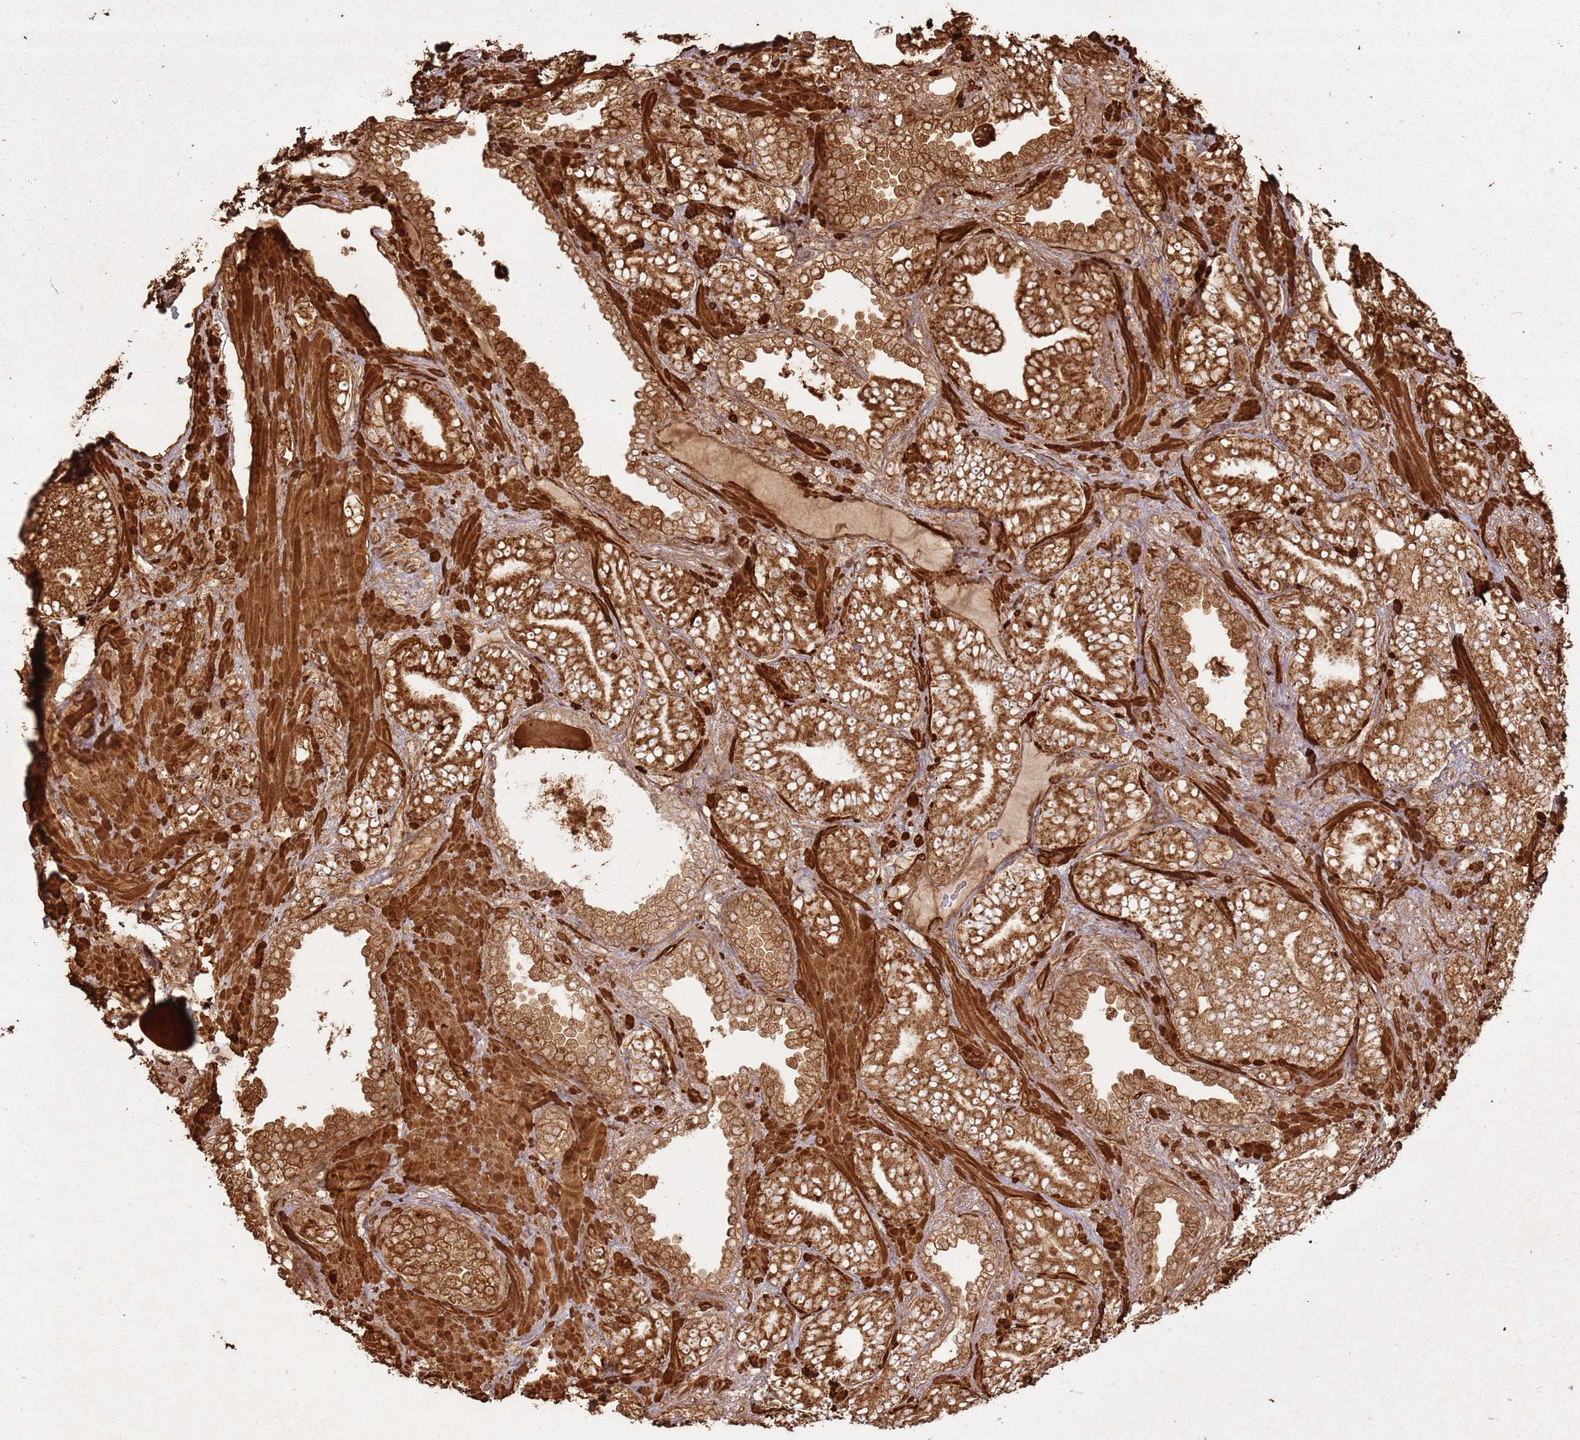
{"staining": {"intensity": "strong", "quantity": ">75%", "location": "cytoplasmic/membranous"}, "tissue": "prostate cancer", "cell_type": "Tumor cells", "image_type": "cancer", "snomed": [{"axis": "morphology", "description": "Adenocarcinoma, High grade"}, {"axis": "topography", "description": "Prostate and seminal vesicle, NOS"}], "caption": "DAB (3,3'-diaminobenzidine) immunohistochemical staining of human prostate cancer demonstrates strong cytoplasmic/membranous protein staining in about >75% of tumor cells. The staining was performed using DAB (3,3'-diaminobenzidine), with brown indicating positive protein expression. Nuclei are stained blue with hematoxylin.", "gene": "DDX59", "patient": {"sex": "male", "age": 67}}